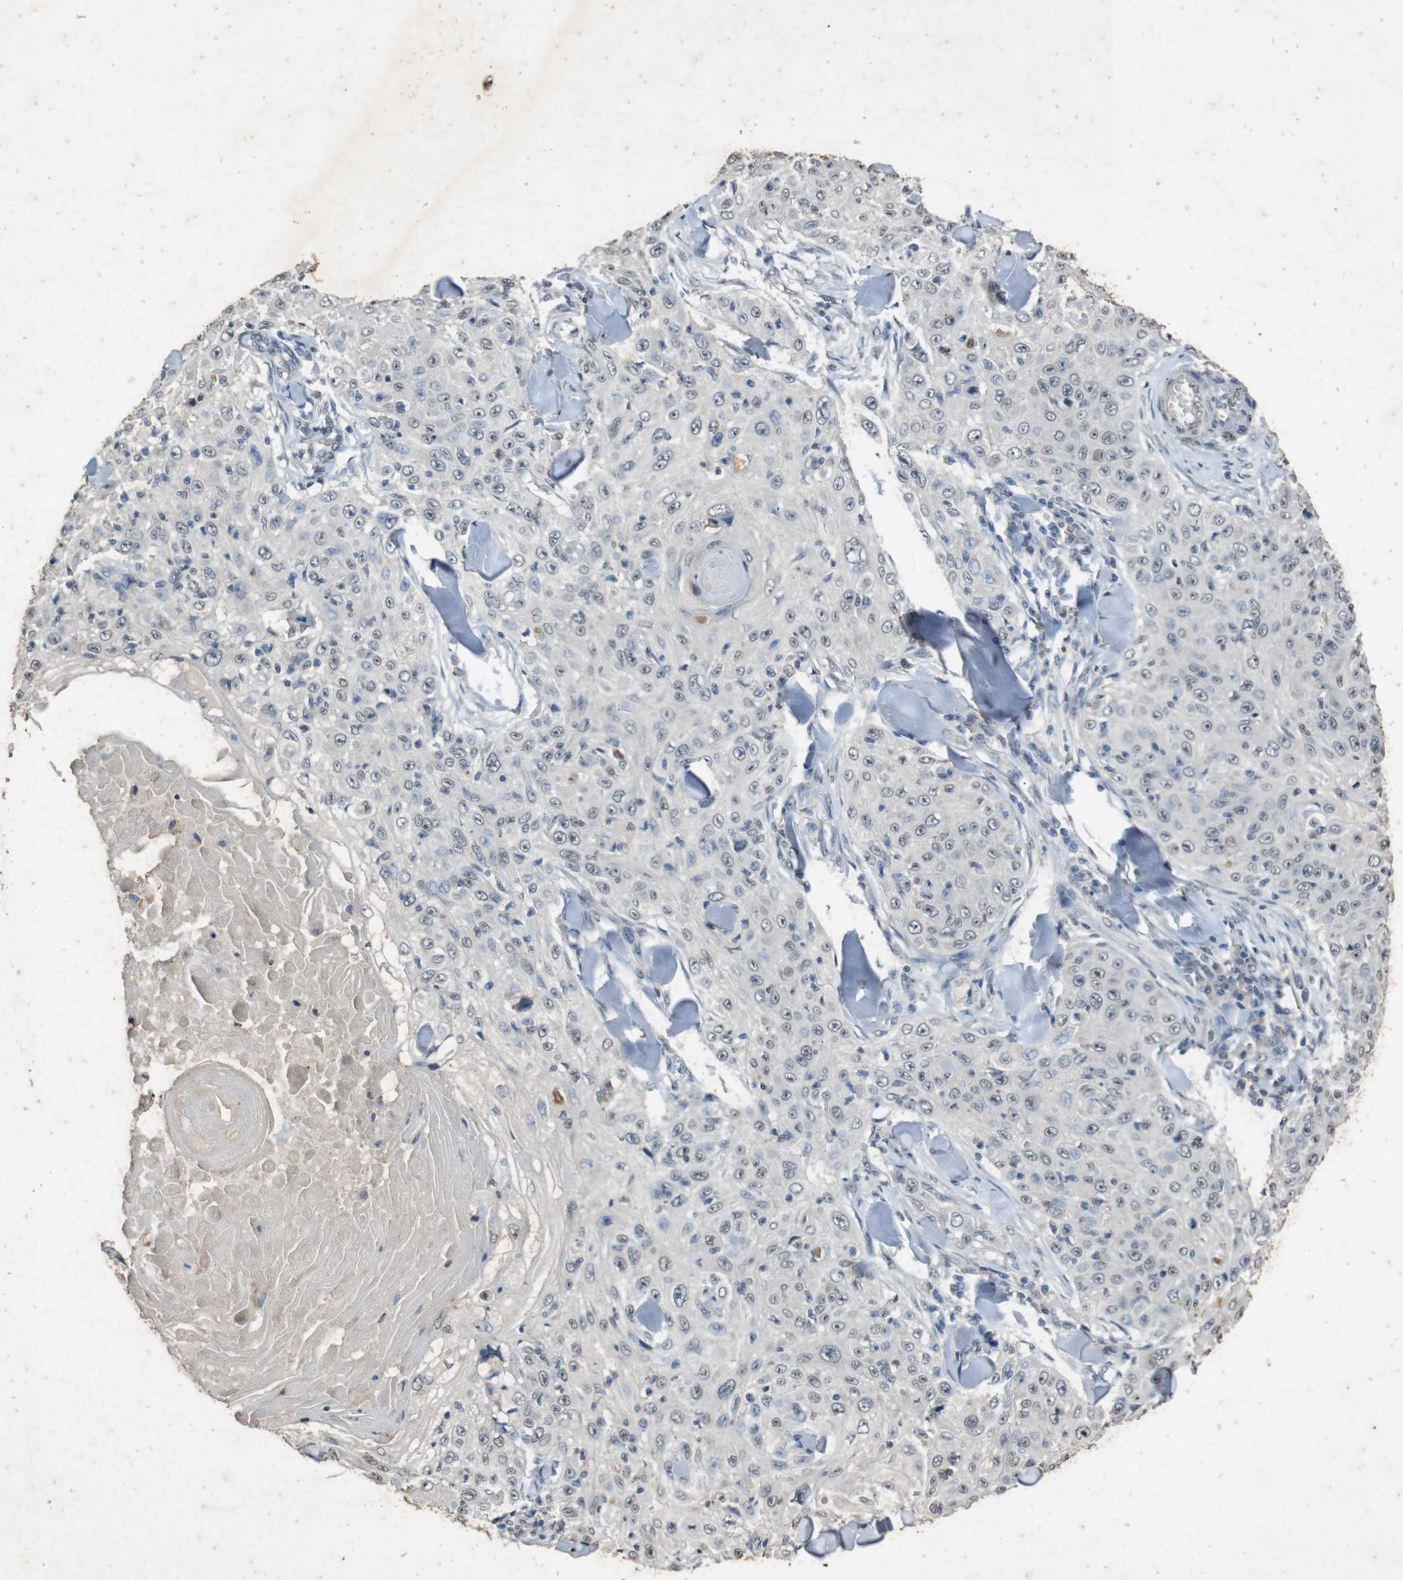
{"staining": {"intensity": "negative", "quantity": "none", "location": "none"}, "tissue": "skin cancer", "cell_type": "Tumor cells", "image_type": "cancer", "snomed": [{"axis": "morphology", "description": "Squamous cell carcinoma, NOS"}, {"axis": "topography", "description": "Skin"}], "caption": "Protein analysis of squamous cell carcinoma (skin) reveals no significant staining in tumor cells.", "gene": "STBD1", "patient": {"sex": "male", "age": 86}}